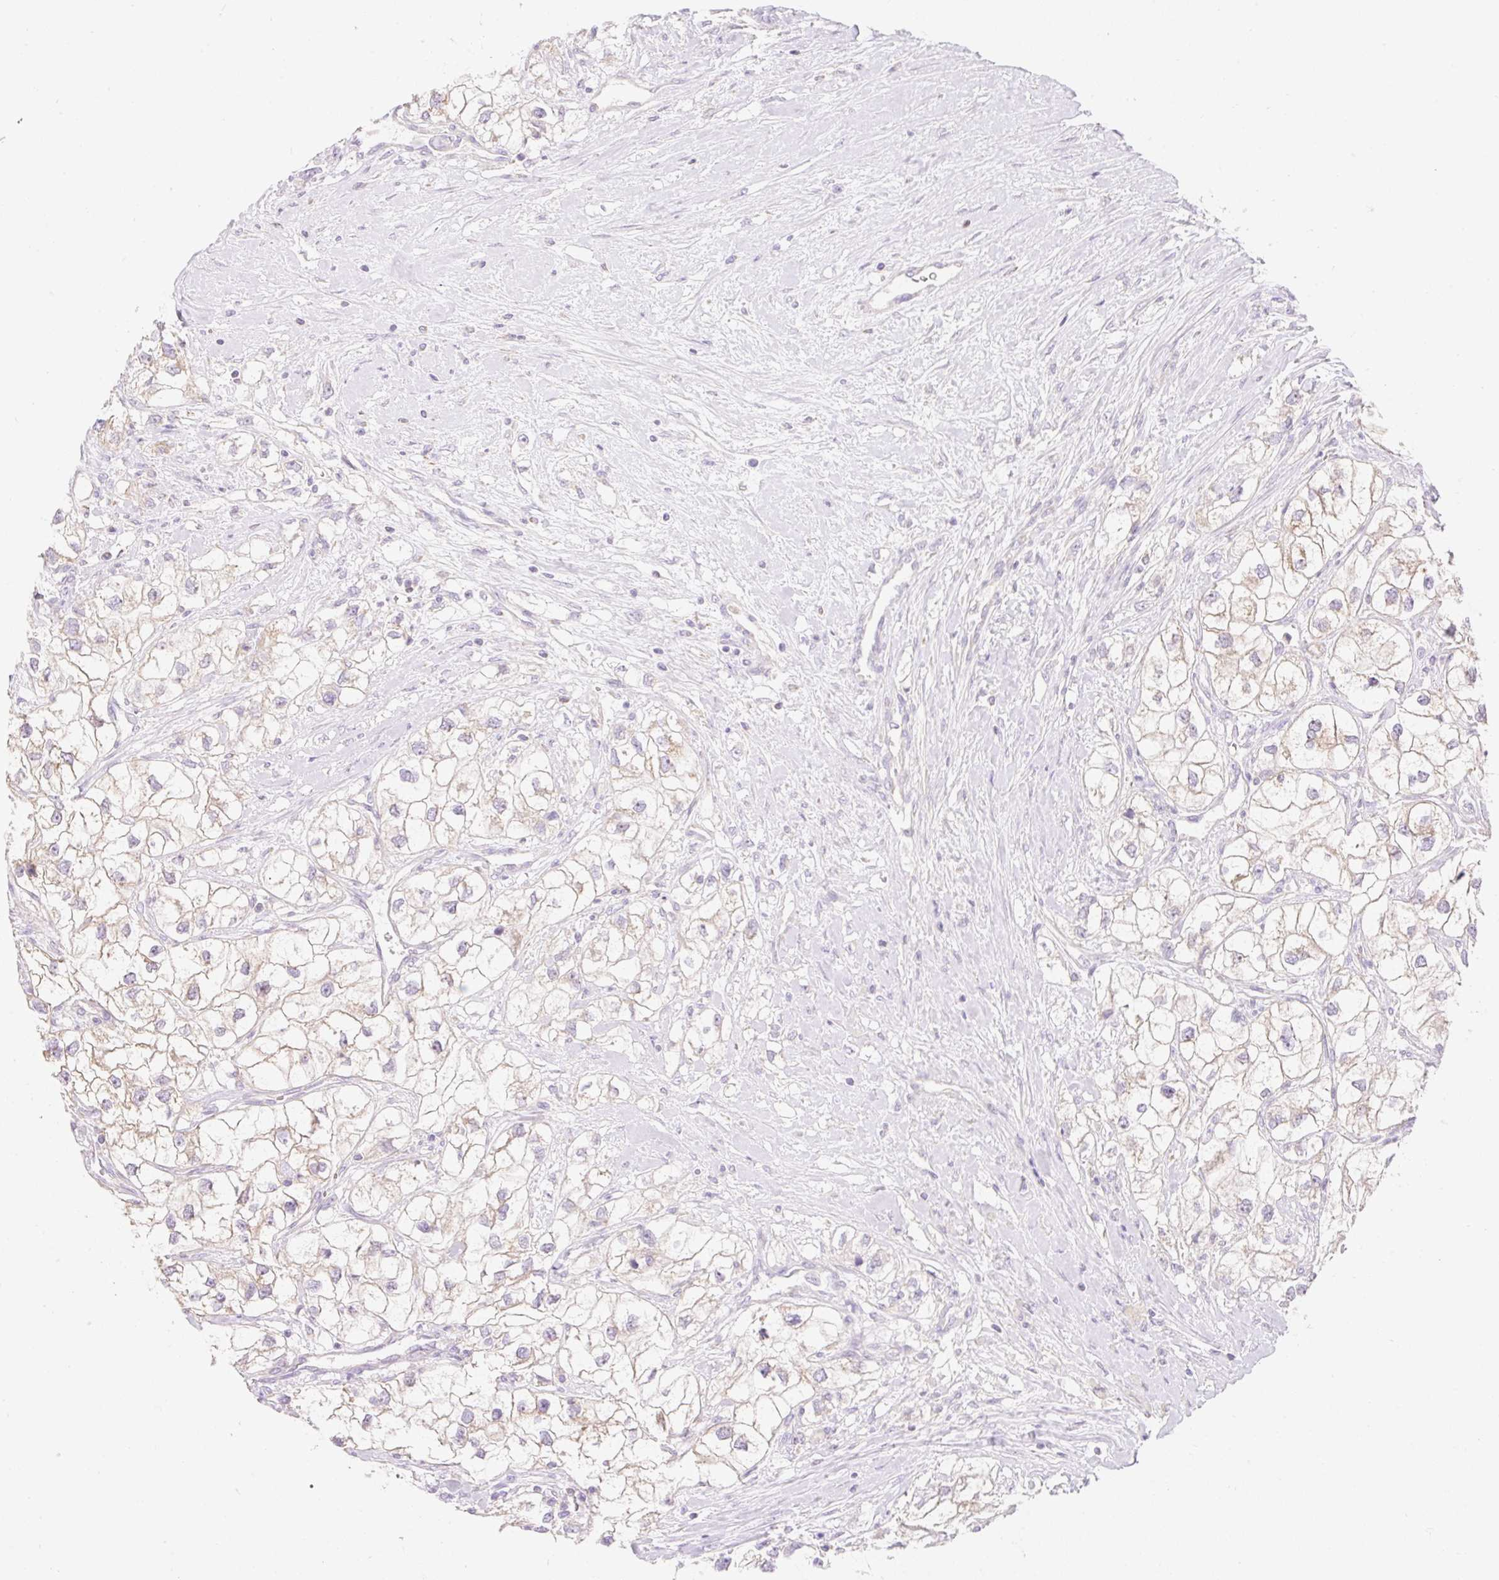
{"staining": {"intensity": "weak", "quantity": "25%-75%", "location": "cytoplasmic/membranous"}, "tissue": "renal cancer", "cell_type": "Tumor cells", "image_type": "cancer", "snomed": [{"axis": "morphology", "description": "Adenocarcinoma, NOS"}, {"axis": "topography", "description": "Kidney"}], "caption": "Weak cytoplasmic/membranous positivity for a protein is present in approximately 25%-75% of tumor cells of adenocarcinoma (renal) using IHC.", "gene": "DHX35", "patient": {"sex": "male", "age": 59}}